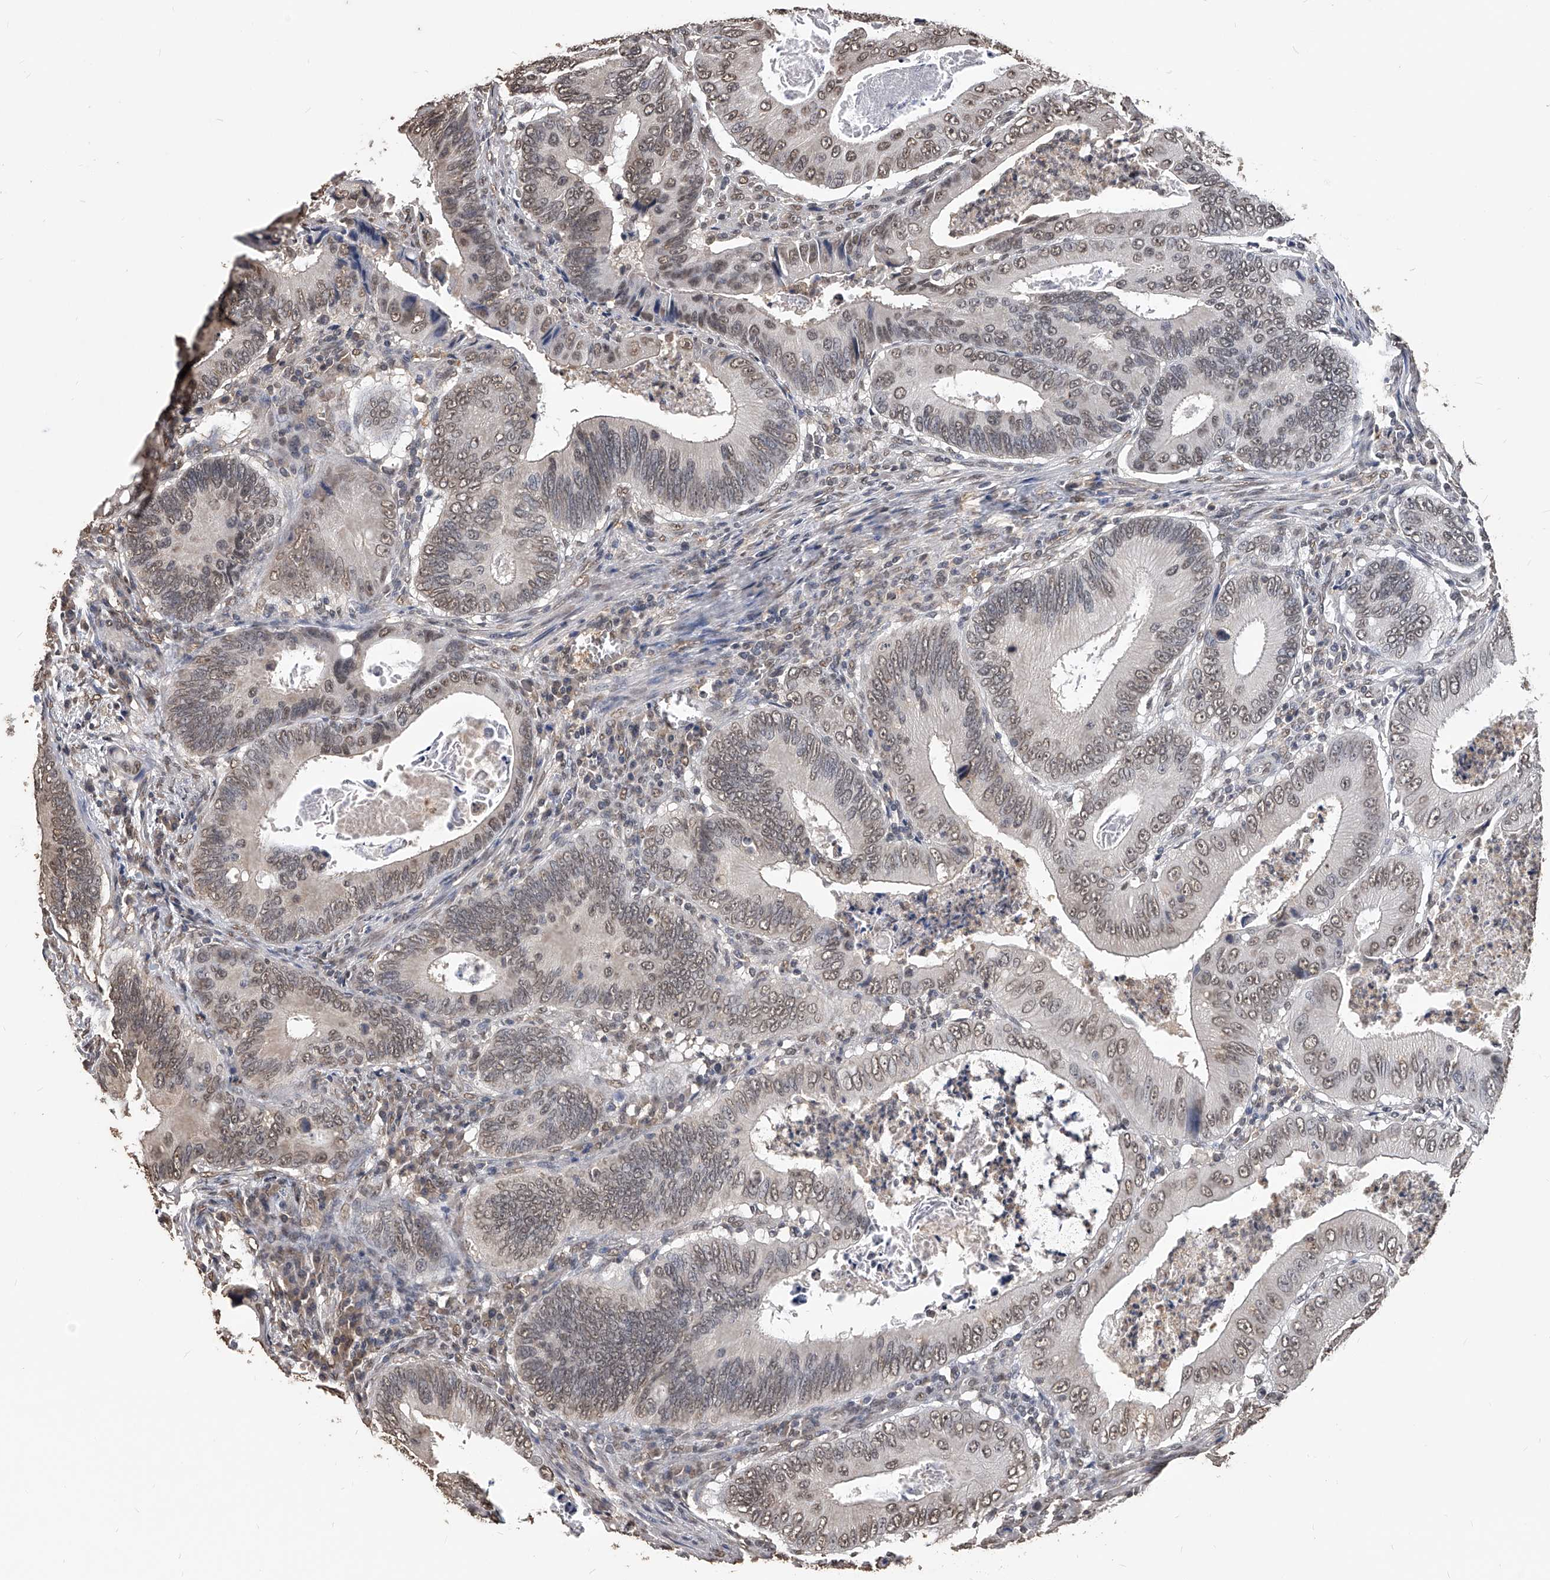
{"staining": {"intensity": "strong", "quantity": "25%-75%", "location": "nuclear"}, "tissue": "colorectal cancer", "cell_type": "Tumor cells", "image_type": "cancer", "snomed": [{"axis": "morphology", "description": "Inflammation, NOS"}, {"axis": "morphology", "description": "Adenocarcinoma, NOS"}, {"axis": "topography", "description": "Colon"}], "caption": "IHC micrograph of neoplastic tissue: human colorectal adenocarcinoma stained using immunohistochemistry shows high levels of strong protein expression localized specifically in the nuclear of tumor cells, appearing as a nuclear brown color.", "gene": "FBXL4", "patient": {"sex": "male", "age": 72}}